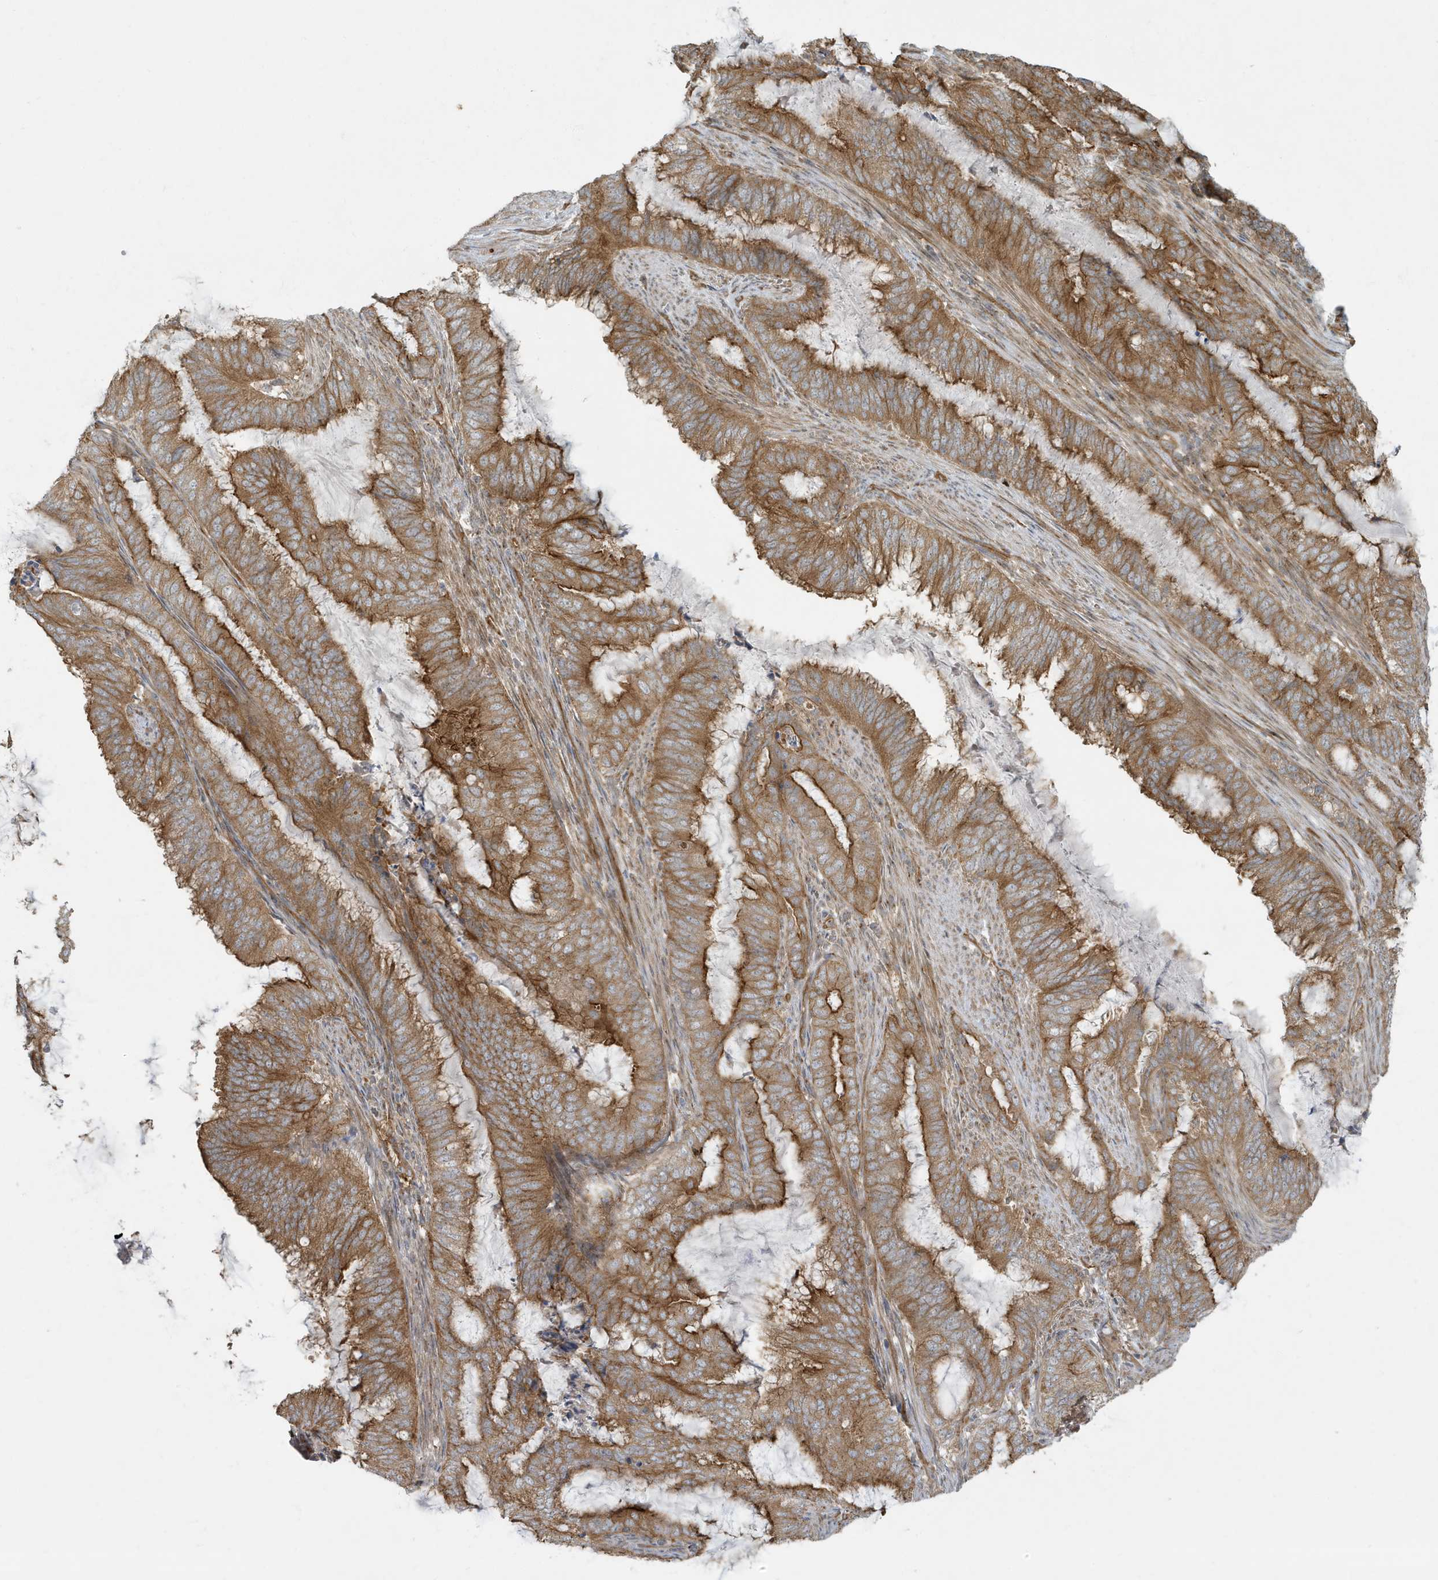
{"staining": {"intensity": "strong", "quantity": ">75%", "location": "cytoplasmic/membranous"}, "tissue": "endometrial cancer", "cell_type": "Tumor cells", "image_type": "cancer", "snomed": [{"axis": "morphology", "description": "Adenocarcinoma, NOS"}, {"axis": "topography", "description": "Endometrium"}], "caption": "There is high levels of strong cytoplasmic/membranous positivity in tumor cells of endometrial adenocarcinoma, as demonstrated by immunohistochemical staining (brown color).", "gene": "ATP23", "patient": {"sex": "female", "age": 51}}